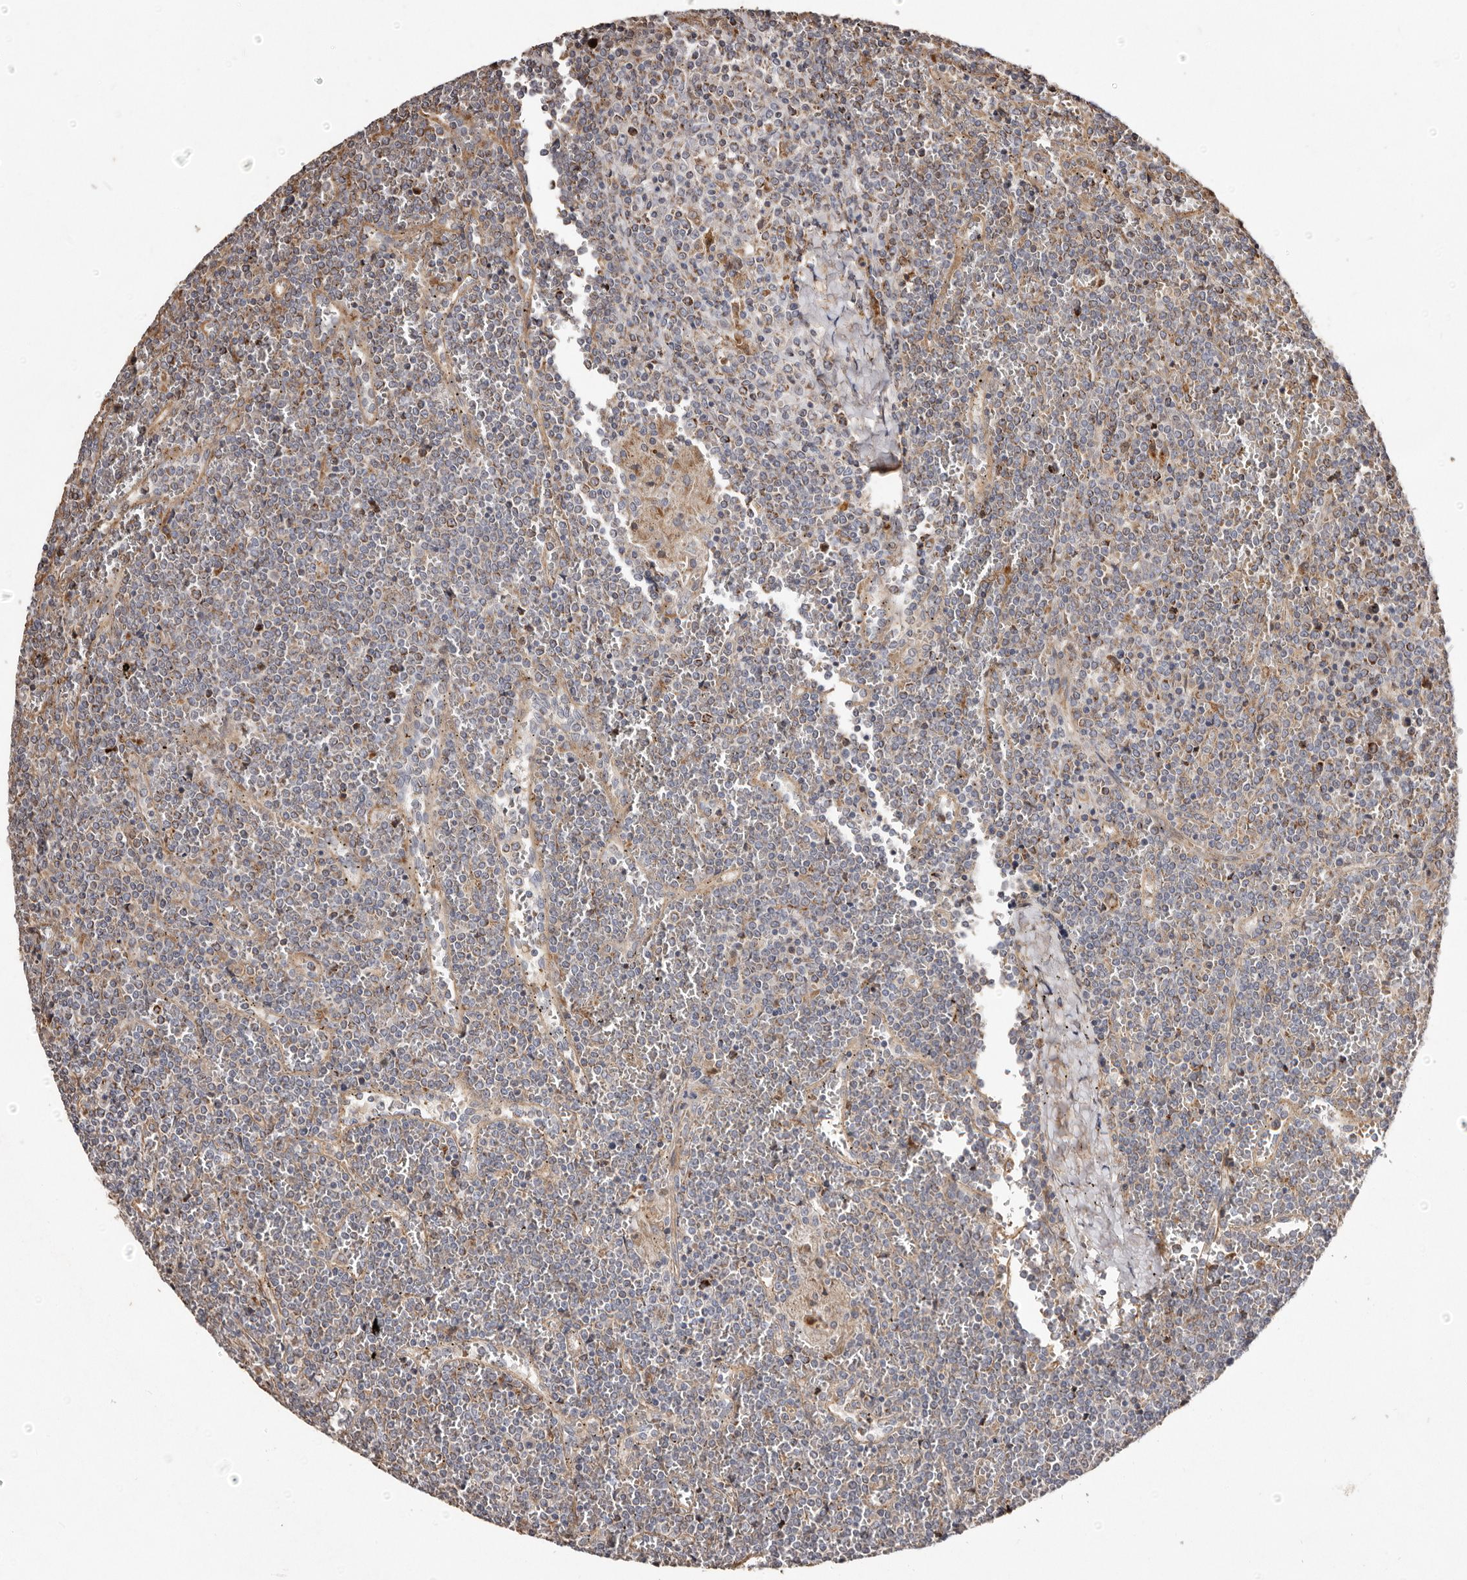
{"staining": {"intensity": "moderate", "quantity": "<25%", "location": "cytoplasmic/membranous"}, "tissue": "lymphoma", "cell_type": "Tumor cells", "image_type": "cancer", "snomed": [{"axis": "morphology", "description": "Malignant lymphoma, non-Hodgkin's type, Low grade"}, {"axis": "topography", "description": "Spleen"}], "caption": "Lymphoma was stained to show a protein in brown. There is low levels of moderate cytoplasmic/membranous staining in approximately <25% of tumor cells.", "gene": "MACC1", "patient": {"sex": "female", "age": 19}}